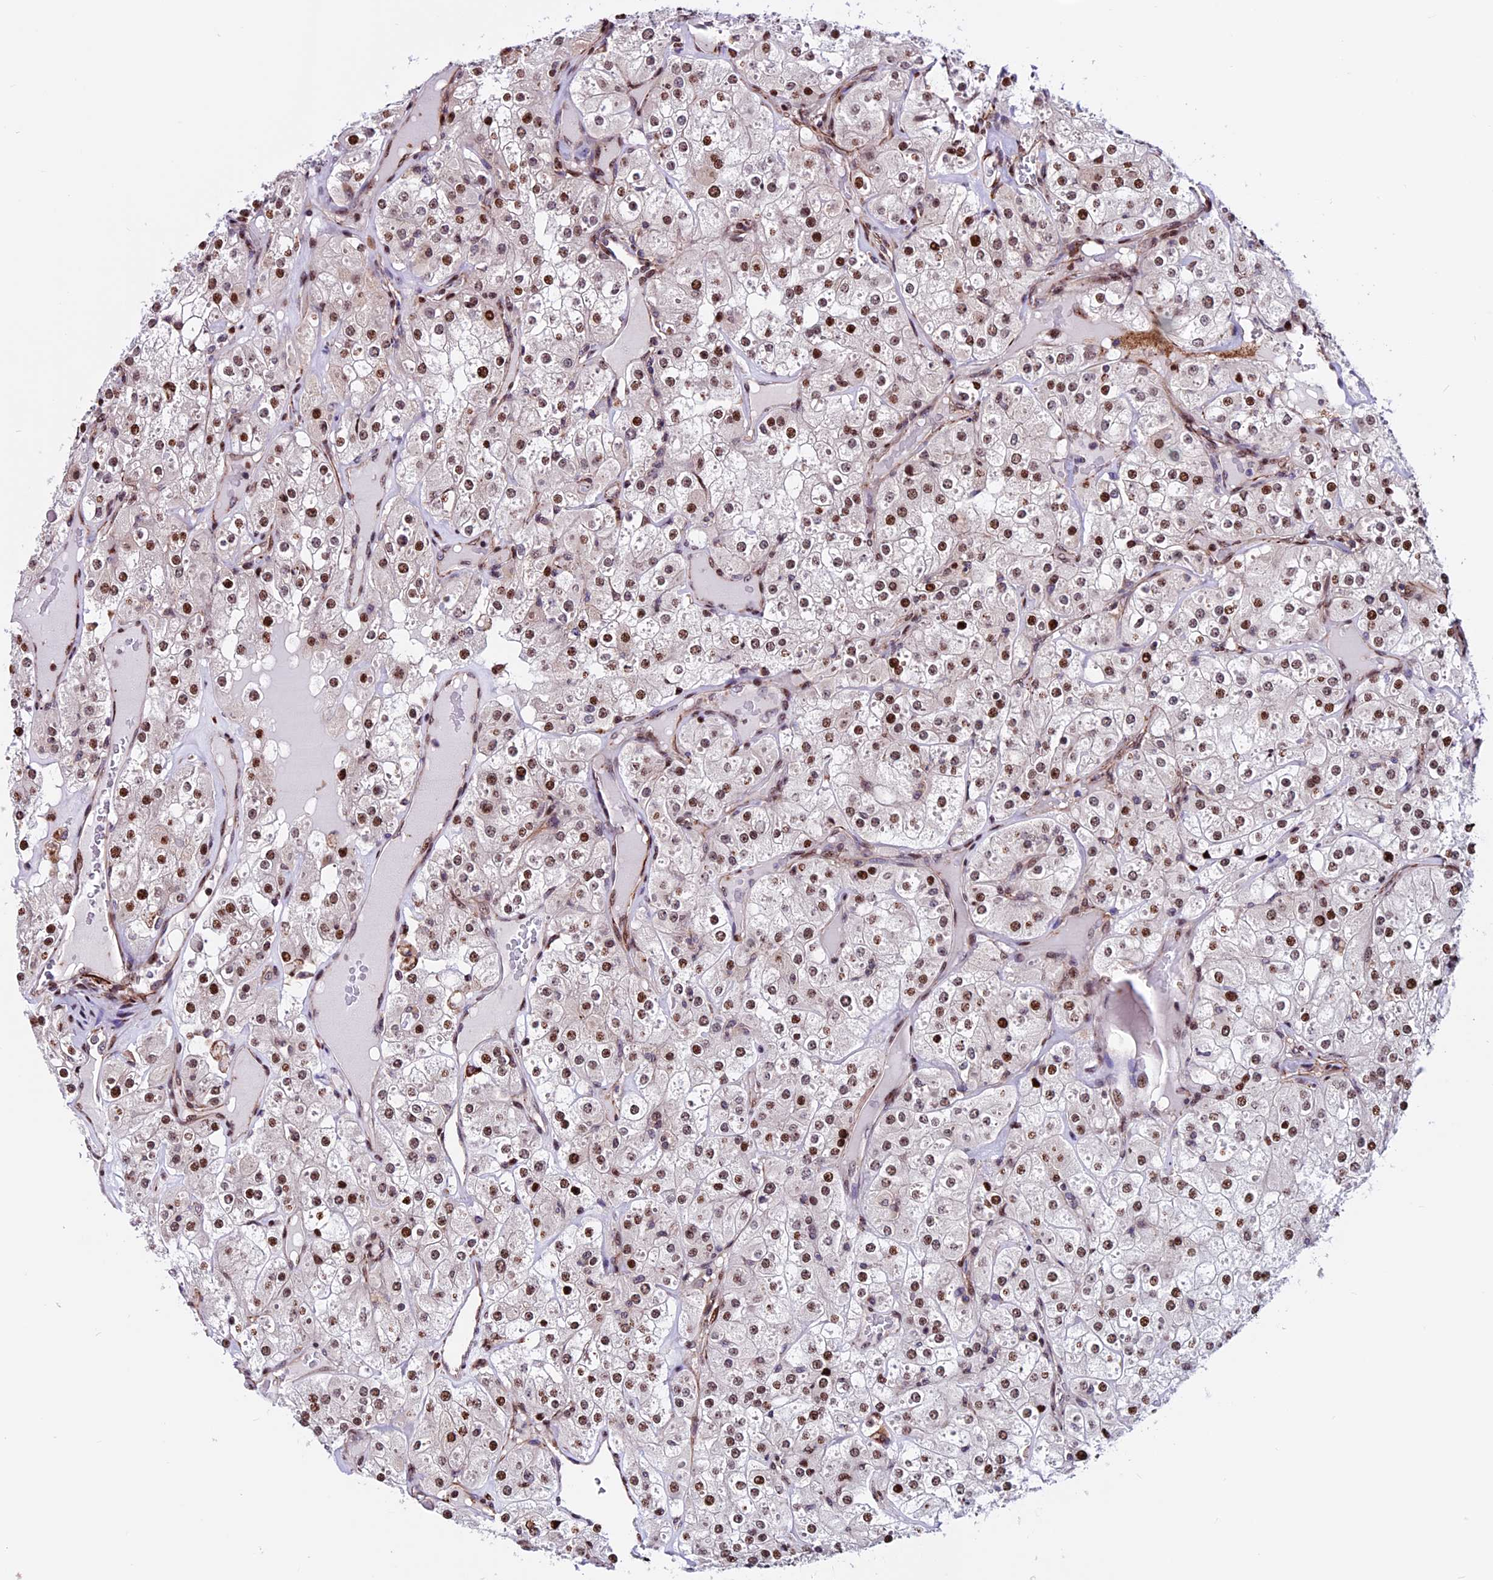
{"staining": {"intensity": "strong", "quantity": ">75%", "location": "nuclear"}, "tissue": "renal cancer", "cell_type": "Tumor cells", "image_type": "cancer", "snomed": [{"axis": "morphology", "description": "Adenocarcinoma, NOS"}, {"axis": "topography", "description": "Kidney"}], "caption": "This is an image of immunohistochemistry (IHC) staining of adenocarcinoma (renal), which shows strong staining in the nuclear of tumor cells.", "gene": "RINL", "patient": {"sex": "male", "age": 77}}